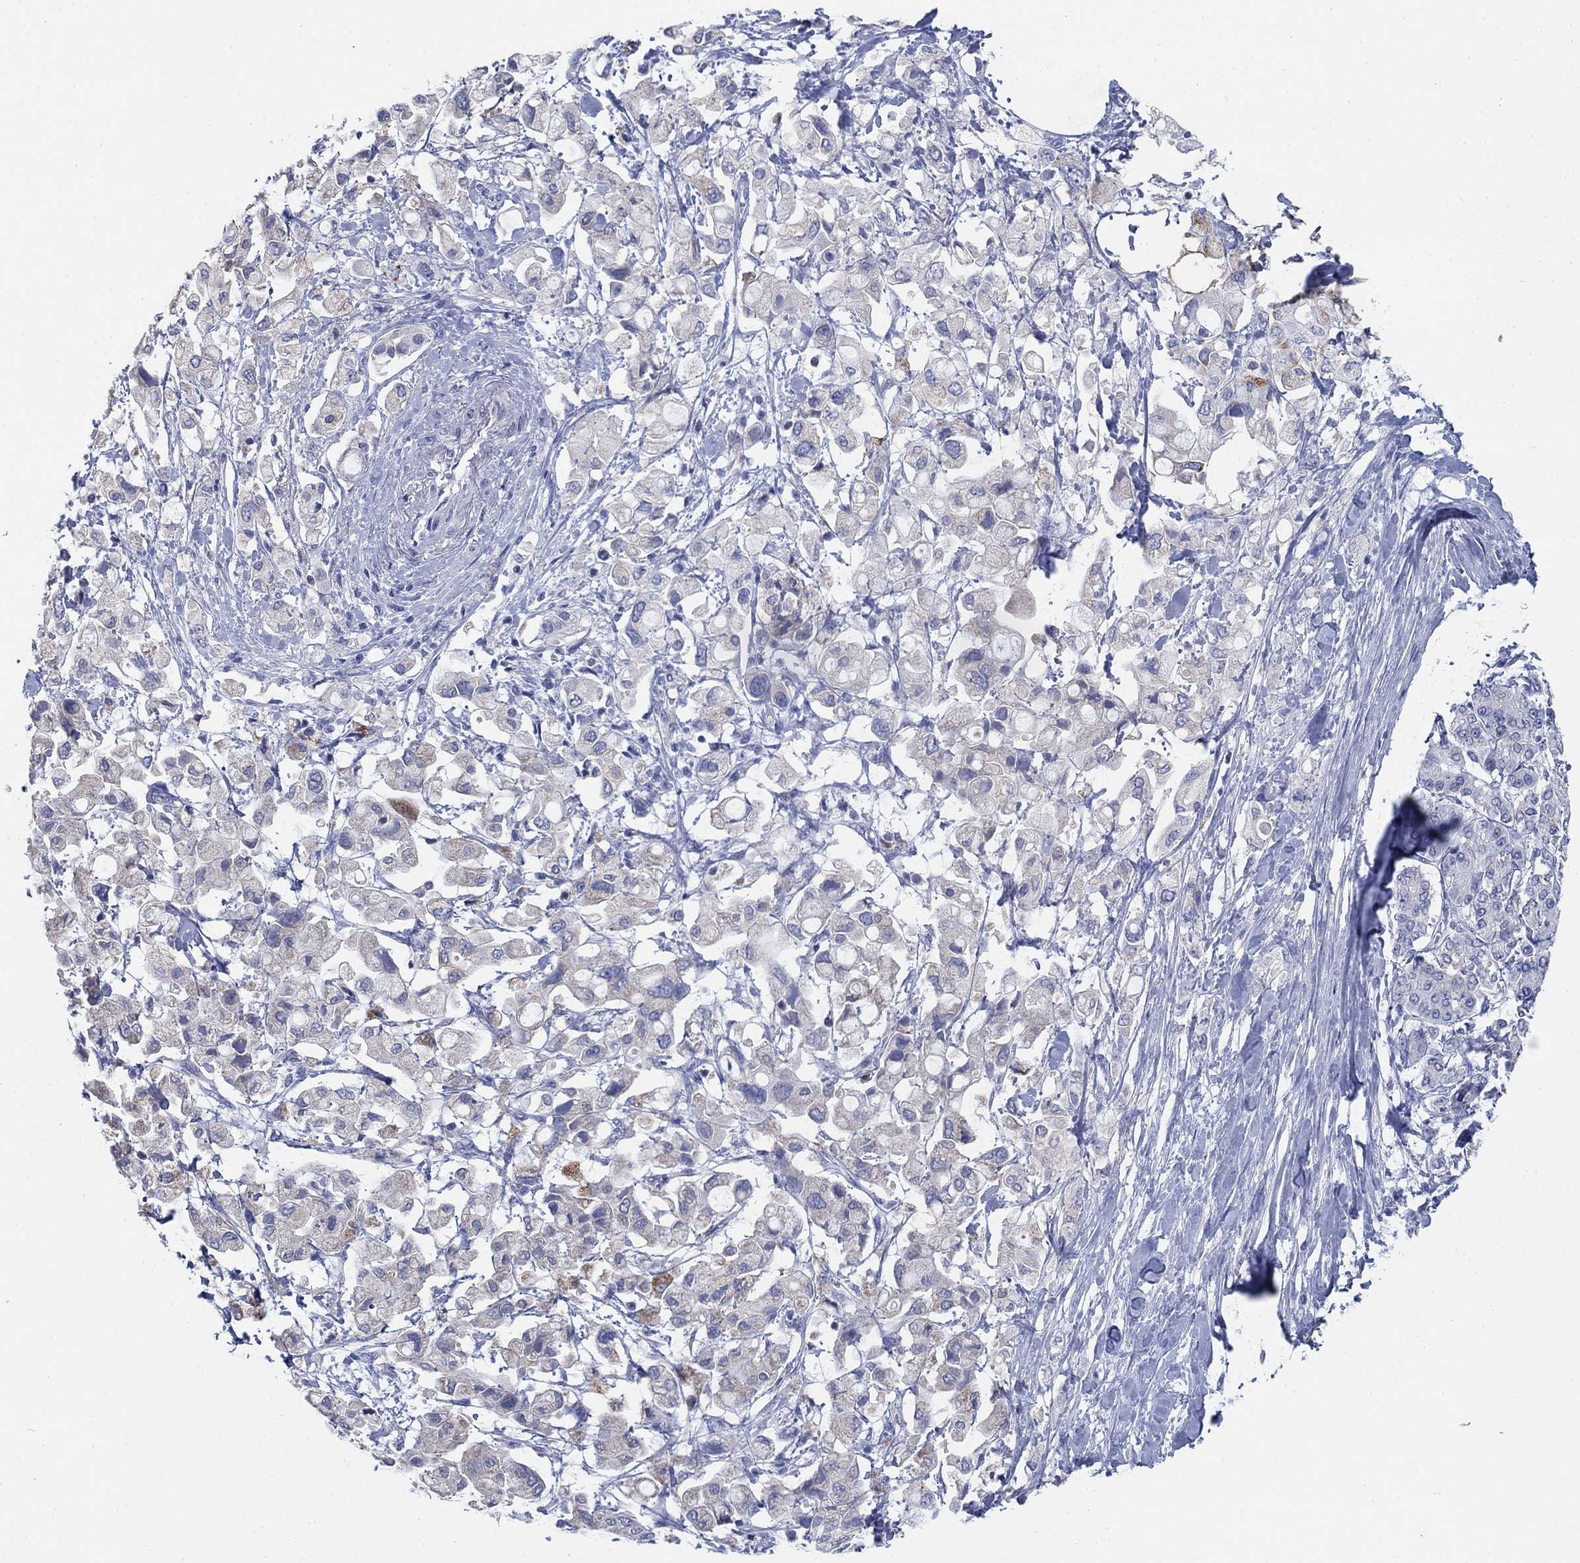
{"staining": {"intensity": "weak", "quantity": "<25%", "location": "cytoplasmic/membranous"}, "tissue": "pancreatic cancer", "cell_type": "Tumor cells", "image_type": "cancer", "snomed": [{"axis": "morphology", "description": "Adenocarcinoma, NOS"}, {"axis": "topography", "description": "Pancreas"}], "caption": "Tumor cells show no significant protein expression in adenocarcinoma (pancreatic). The staining is performed using DAB (3,3'-diaminobenzidine) brown chromogen with nuclei counter-stained in using hematoxylin.", "gene": "SCCPDH", "patient": {"sex": "female", "age": 56}}